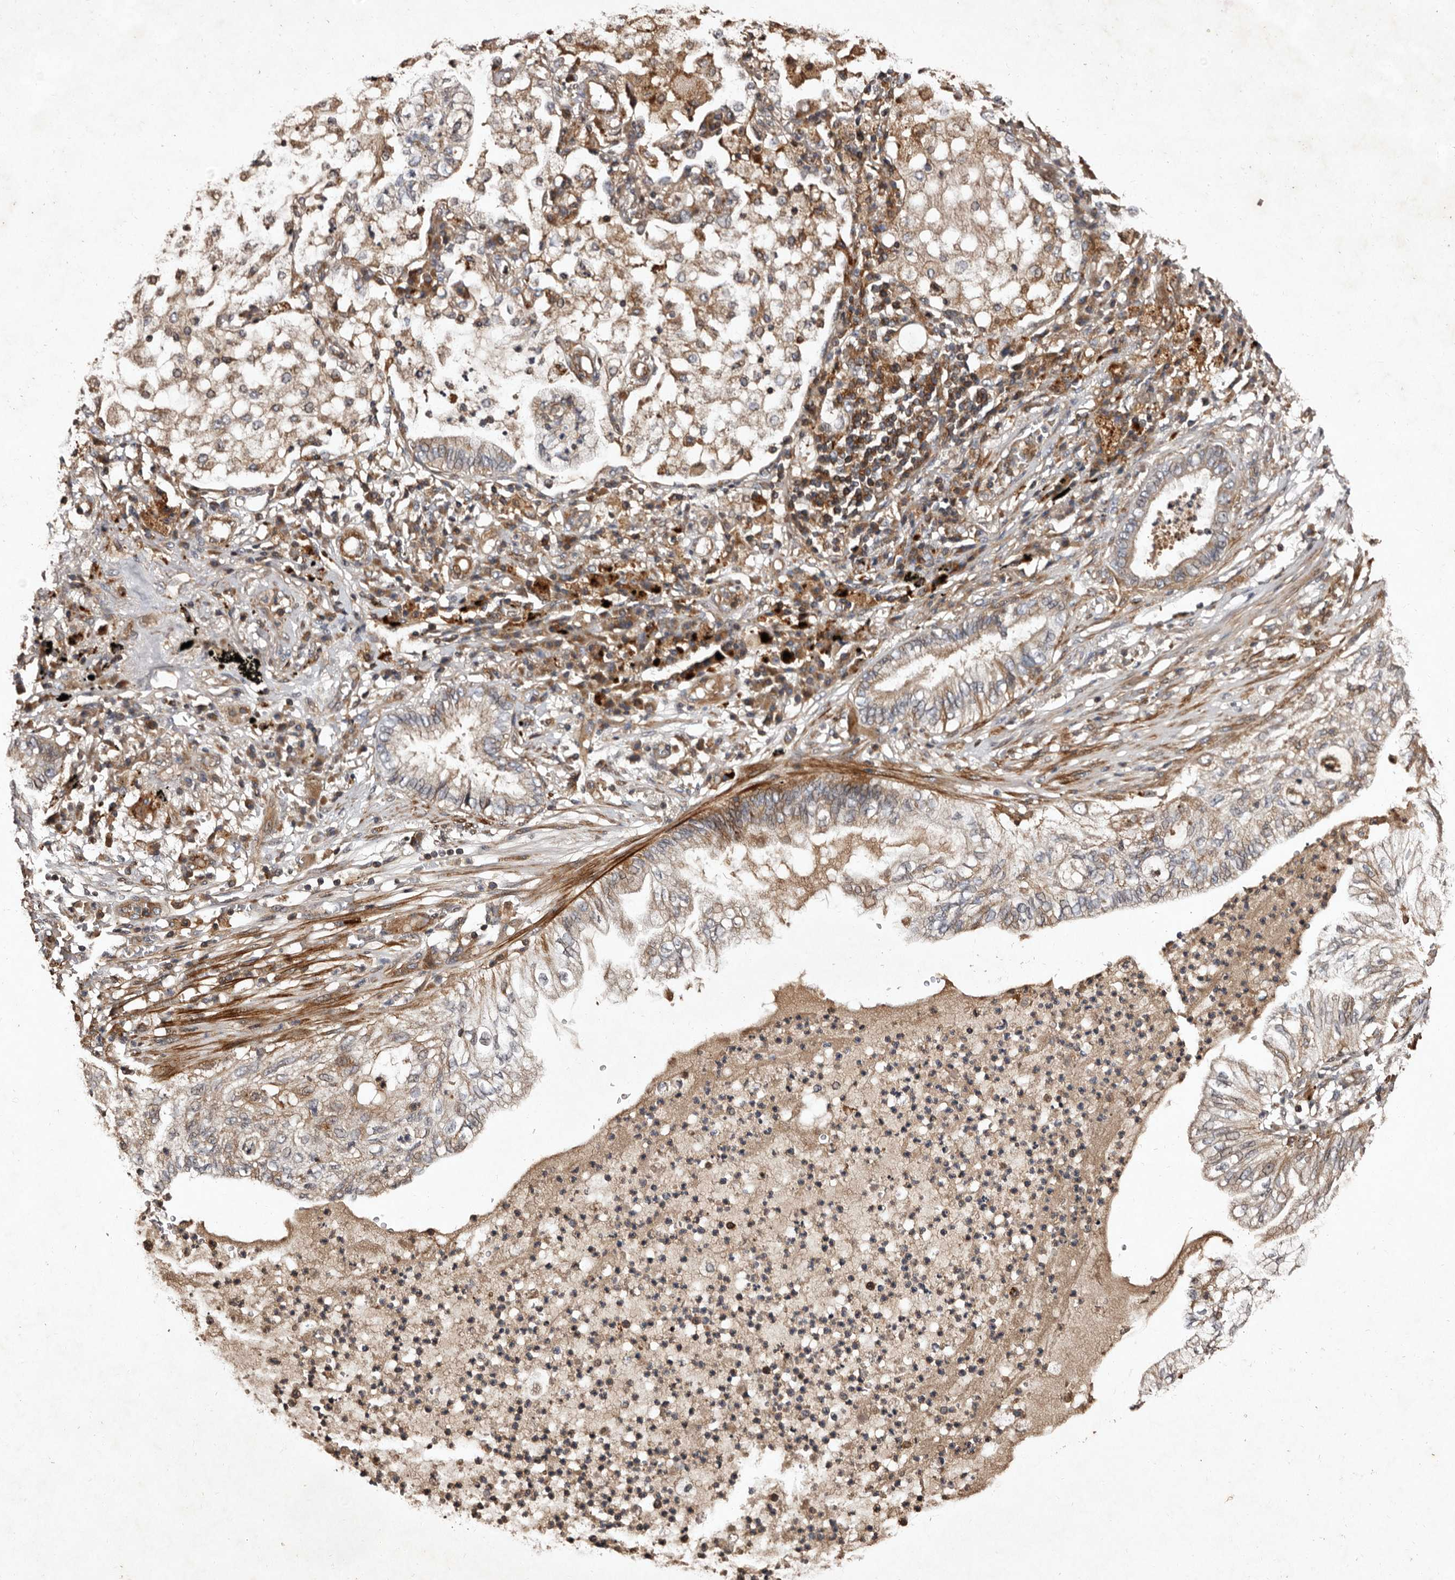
{"staining": {"intensity": "moderate", "quantity": "25%-75%", "location": "cytoplasmic/membranous"}, "tissue": "lung cancer", "cell_type": "Tumor cells", "image_type": "cancer", "snomed": [{"axis": "morphology", "description": "Normal tissue, NOS"}, {"axis": "morphology", "description": "Adenocarcinoma, NOS"}, {"axis": "topography", "description": "Bronchus"}, {"axis": "topography", "description": "Lung"}], "caption": "High-magnification brightfield microscopy of lung adenocarcinoma stained with DAB (brown) and counterstained with hematoxylin (blue). tumor cells exhibit moderate cytoplasmic/membranous staining is seen in approximately25%-75% of cells.", "gene": "PRKD3", "patient": {"sex": "female", "age": 70}}